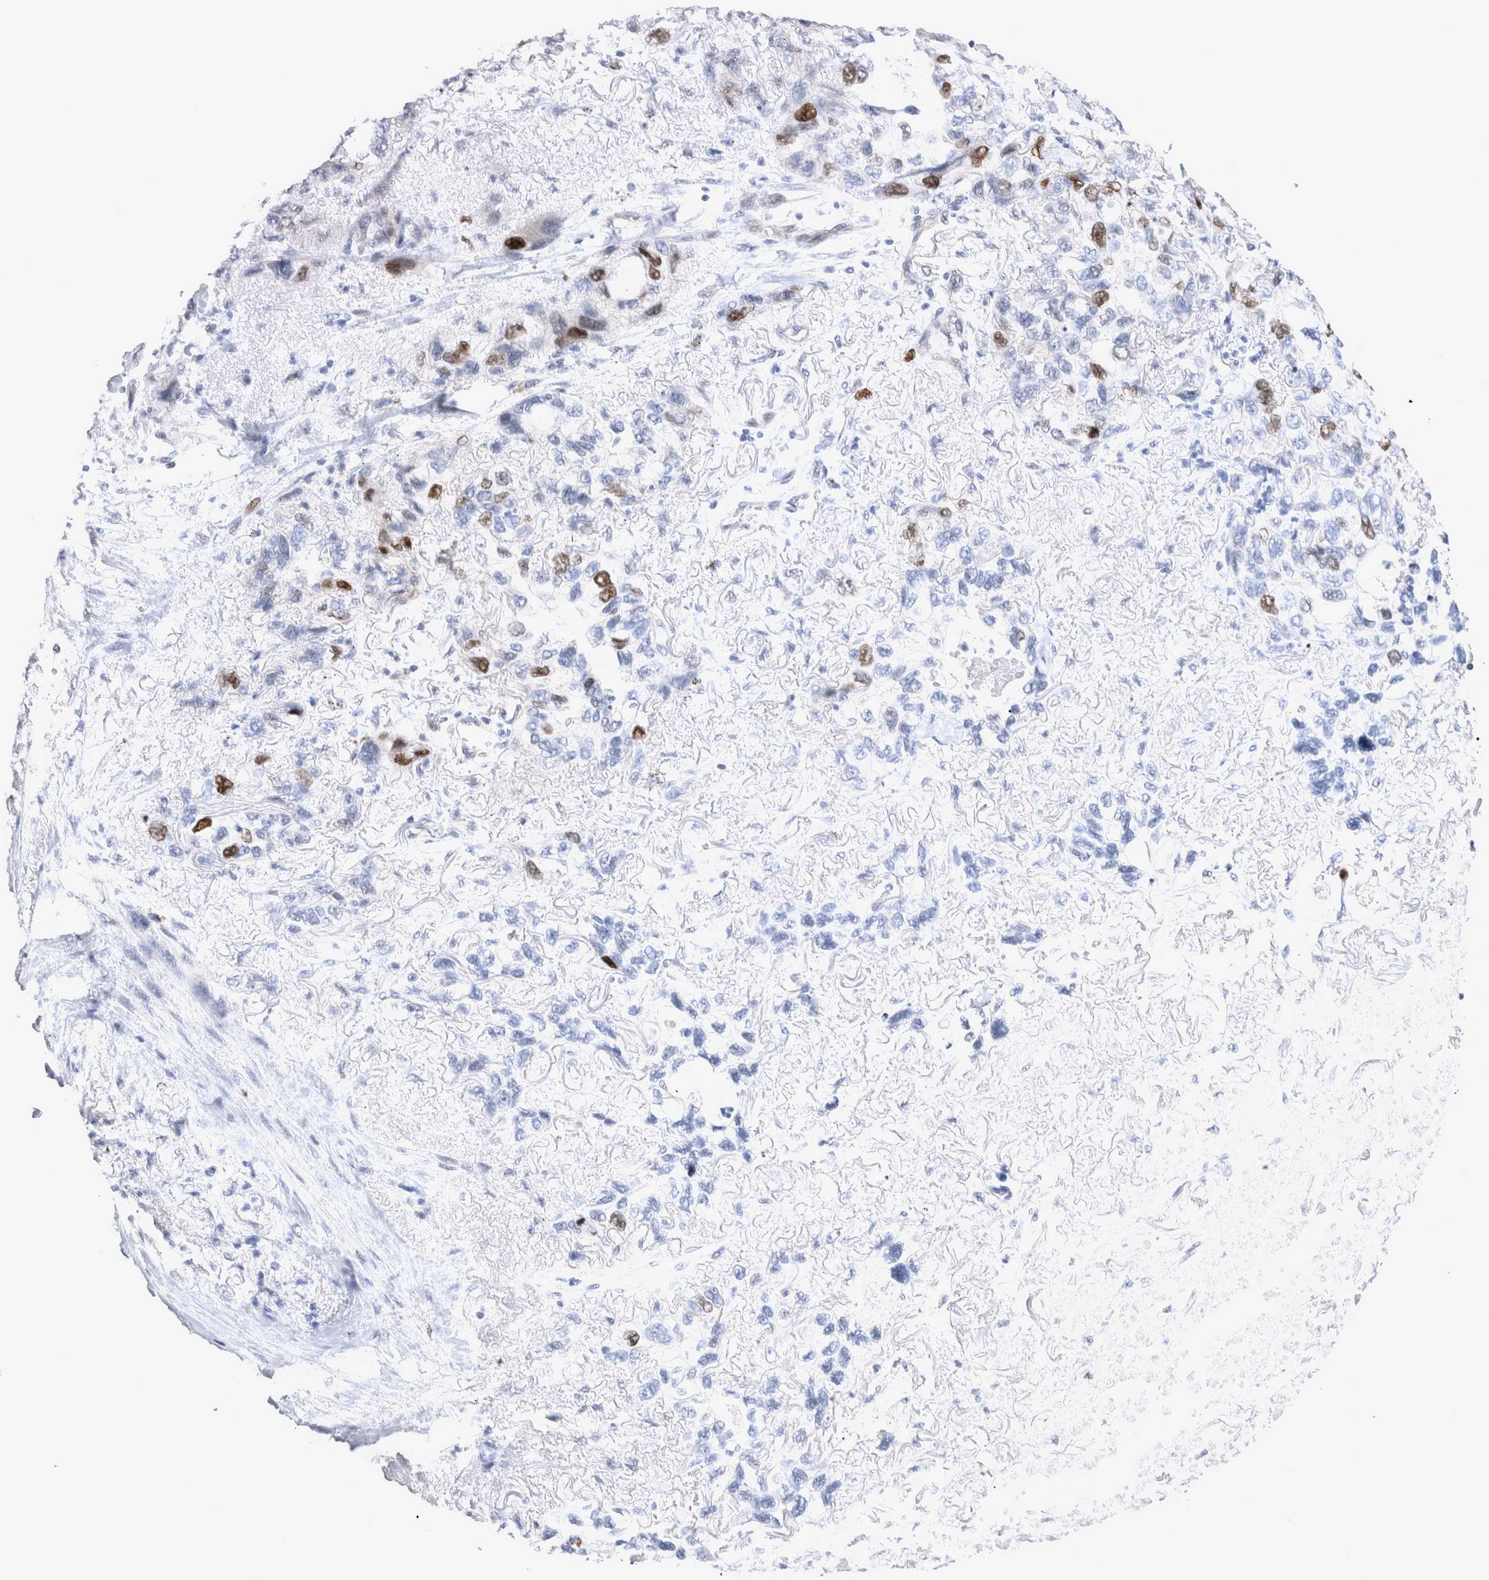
{"staining": {"intensity": "strong", "quantity": "<25%", "location": "nuclear"}, "tissue": "lung cancer", "cell_type": "Tumor cells", "image_type": "cancer", "snomed": [{"axis": "morphology", "description": "Squamous cell carcinoma, NOS"}, {"axis": "topography", "description": "Lung"}], "caption": "Strong nuclear staining is seen in about <25% of tumor cells in lung cancer (squamous cell carcinoma). (DAB (3,3'-diaminobenzidine) = brown stain, brightfield microscopy at high magnification).", "gene": "KIF18B", "patient": {"sex": "female", "age": 73}}